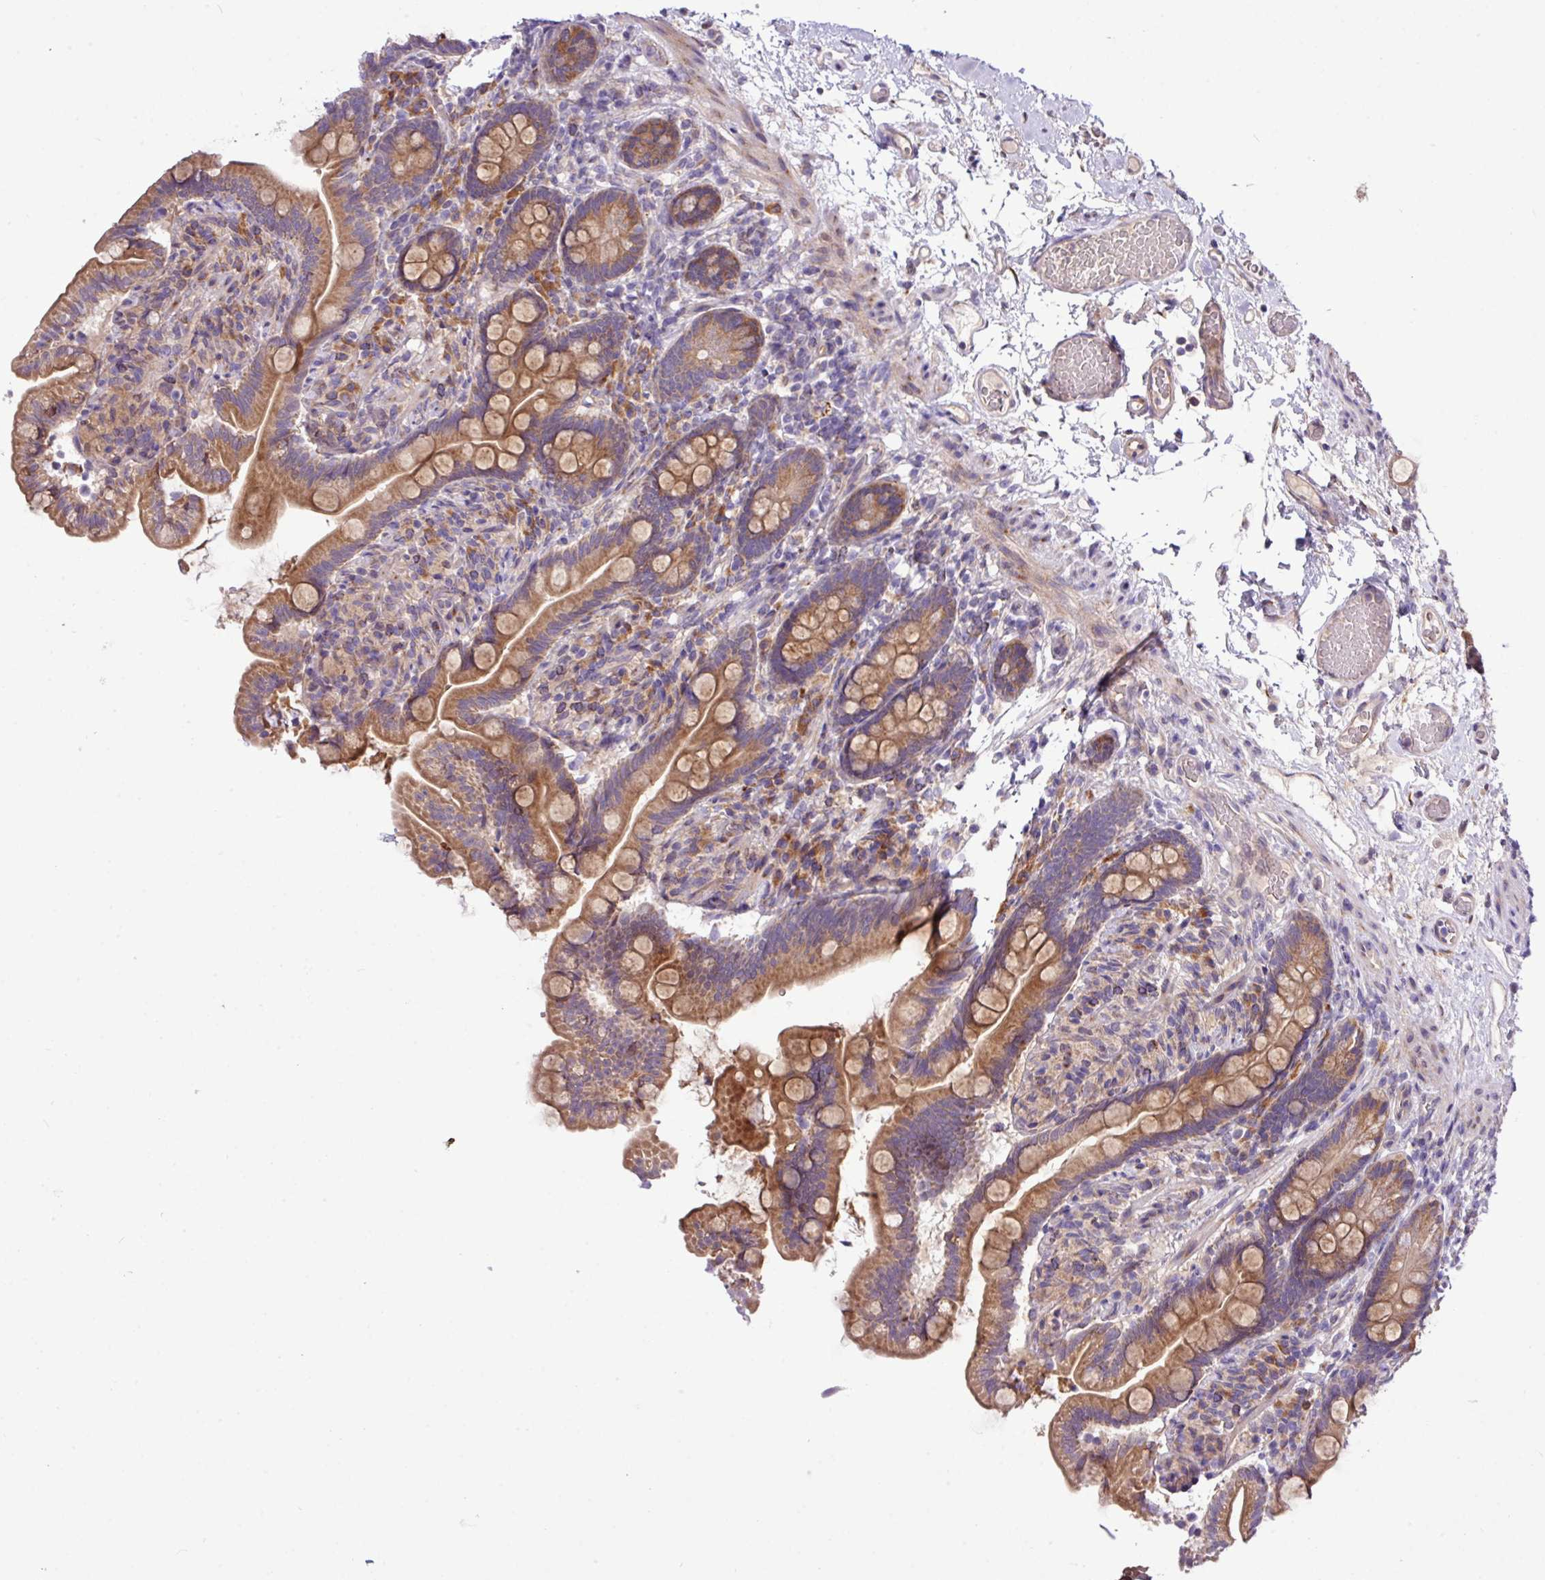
{"staining": {"intensity": "moderate", "quantity": ">75%", "location": "cytoplasmic/membranous"}, "tissue": "small intestine", "cell_type": "Glandular cells", "image_type": "normal", "snomed": [{"axis": "morphology", "description": "Normal tissue, NOS"}, {"axis": "topography", "description": "Small intestine"}], "caption": "IHC histopathology image of normal small intestine: small intestine stained using IHC reveals medium levels of moderate protein expression localized specifically in the cytoplasmic/membranous of glandular cells, appearing as a cytoplasmic/membranous brown color.", "gene": "TM2D2", "patient": {"sex": "female", "age": 64}}